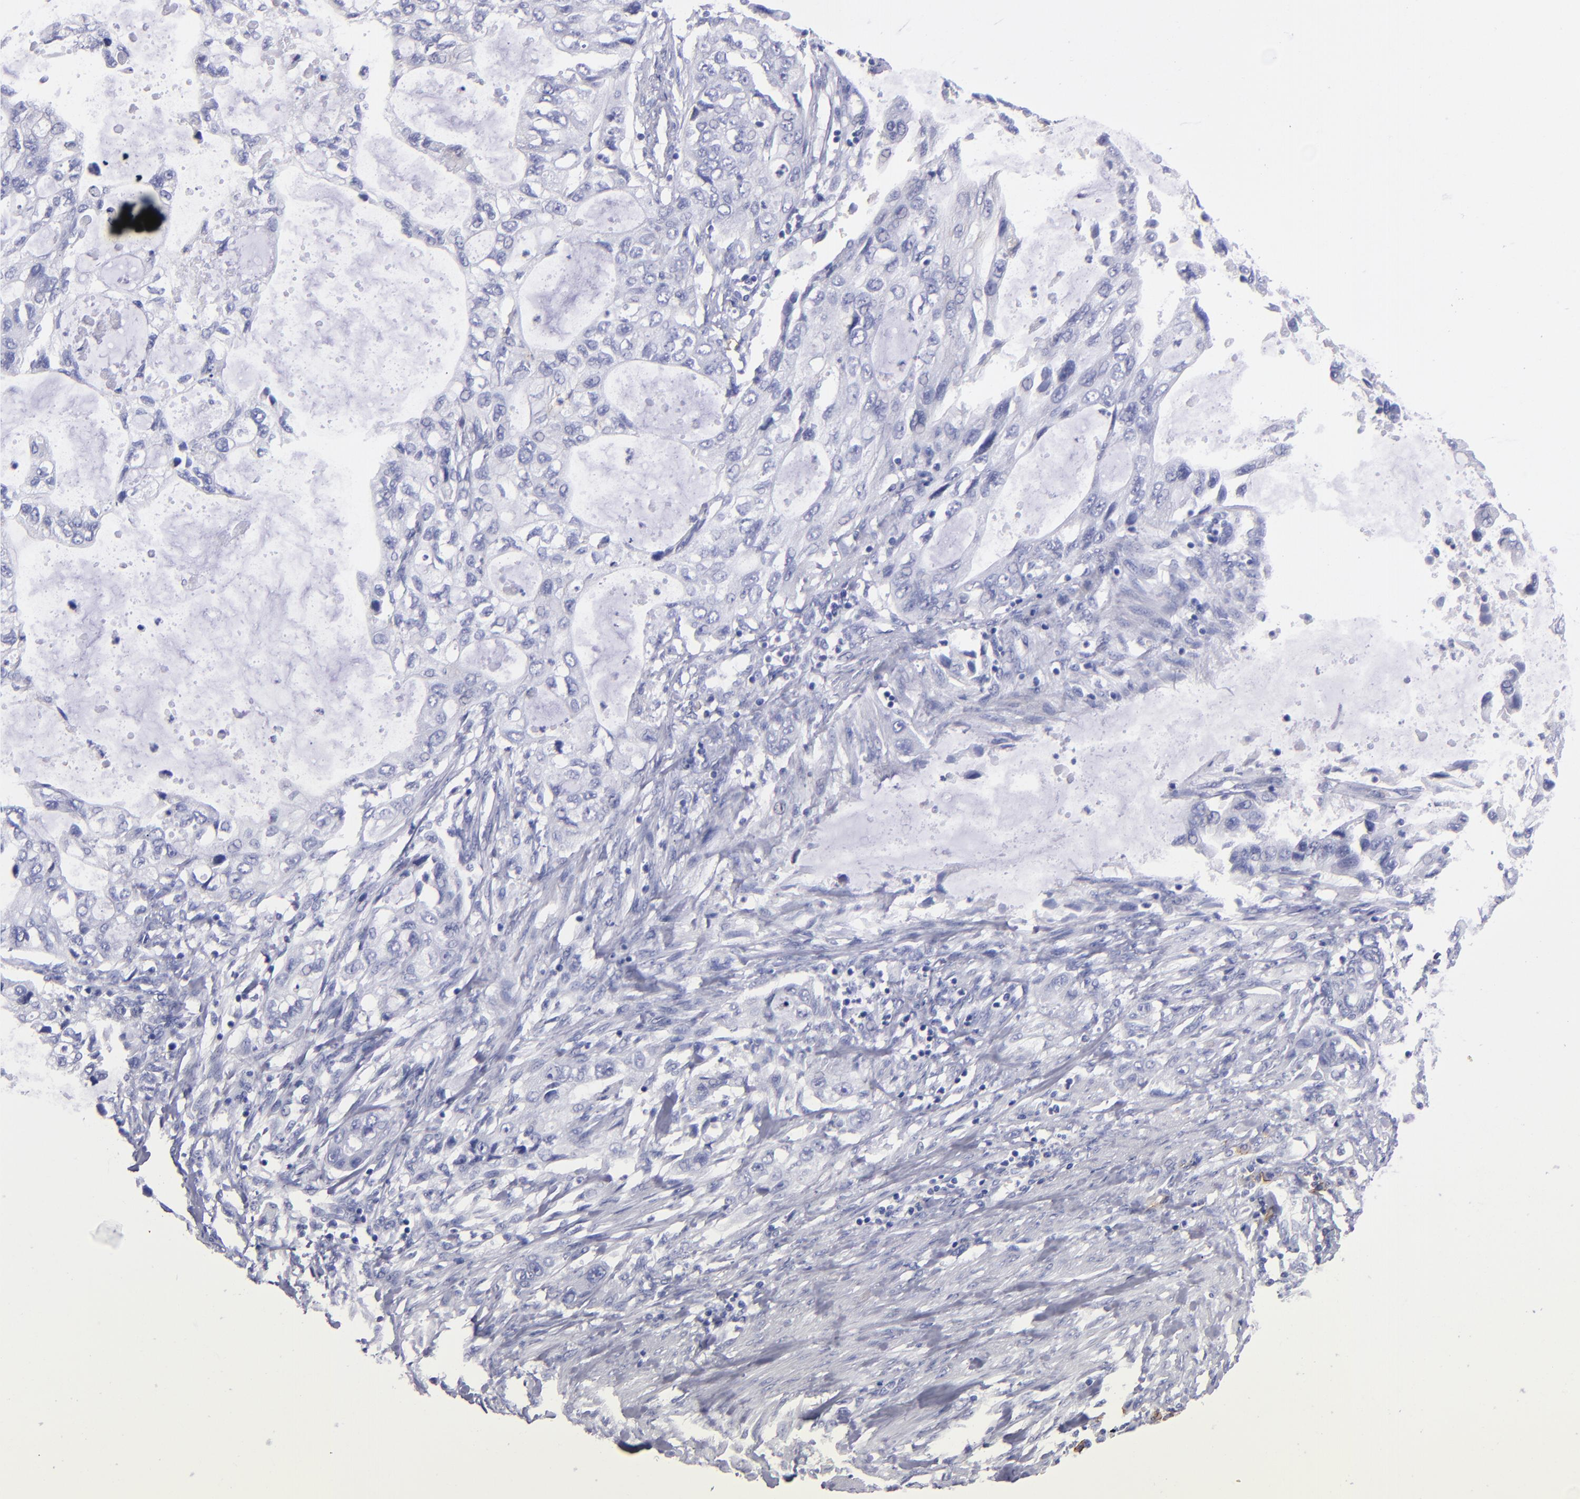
{"staining": {"intensity": "negative", "quantity": "none", "location": "none"}, "tissue": "stomach cancer", "cell_type": "Tumor cells", "image_type": "cancer", "snomed": [{"axis": "morphology", "description": "Adenocarcinoma, NOS"}, {"axis": "topography", "description": "Stomach, upper"}], "caption": "Adenocarcinoma (stomach) was stained to show a protein in brown. There is no significant expression in tumor cells. Nuclei are stained in blue.", "gene": "CD38", "patient": {"sex": "female", "age": 52}}